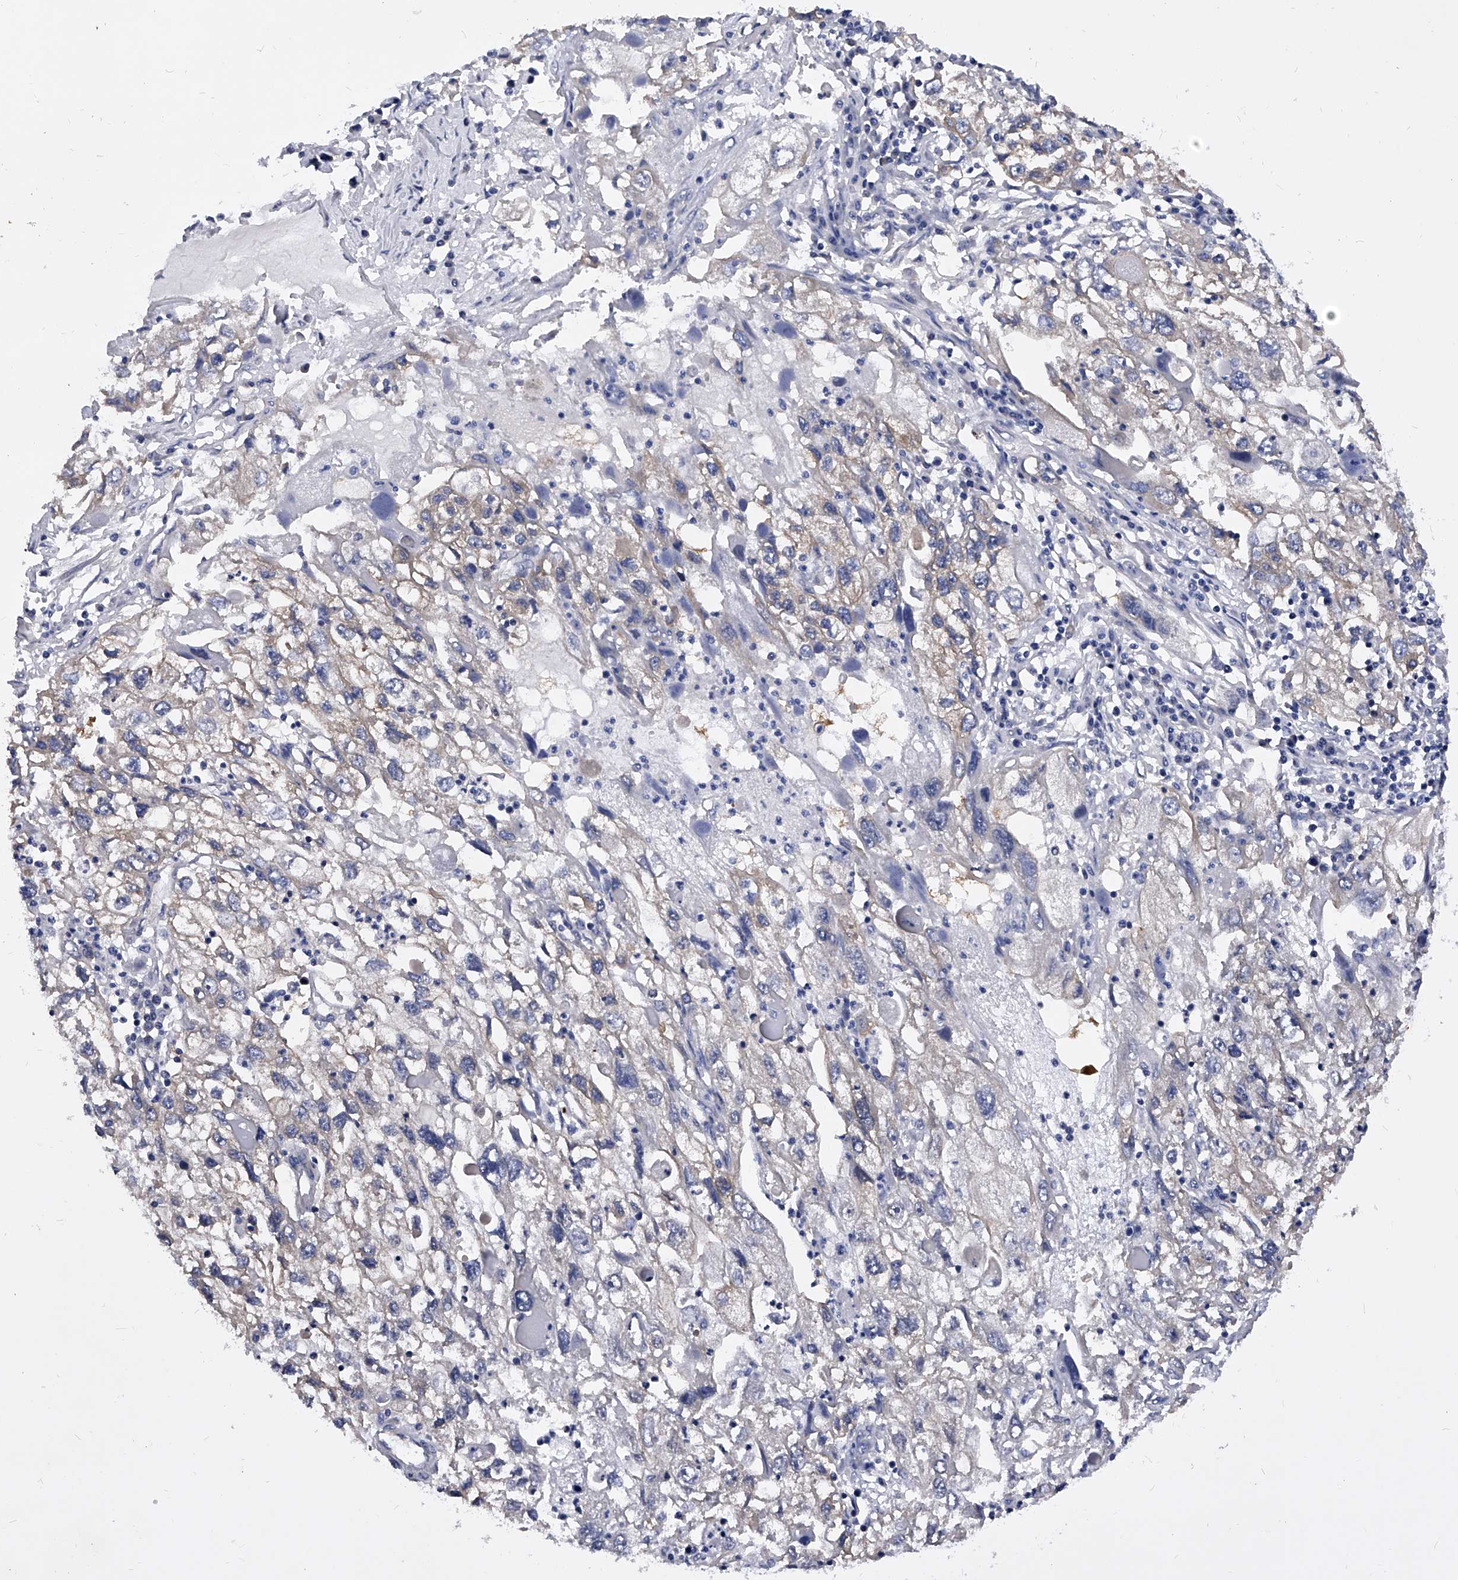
{"staining": {"intensity": "negative", "quantity": "none", "location": "none"}, "tissue": "endometrial cancer", "cell_type": "Tumor cells", "image_type": "cancer", "snomed": [{"axis": "morphology", "description": "Adenocarcinoma, NOS"}, {"axis": "topography", "description": "Endometrium"}], "caption": "A micrograph of endometrial cancer stained for a protein reveals no brown staining in tumor cells.", "gene": "PPP5C", "patient": {"sex": "female", "age": 49}}